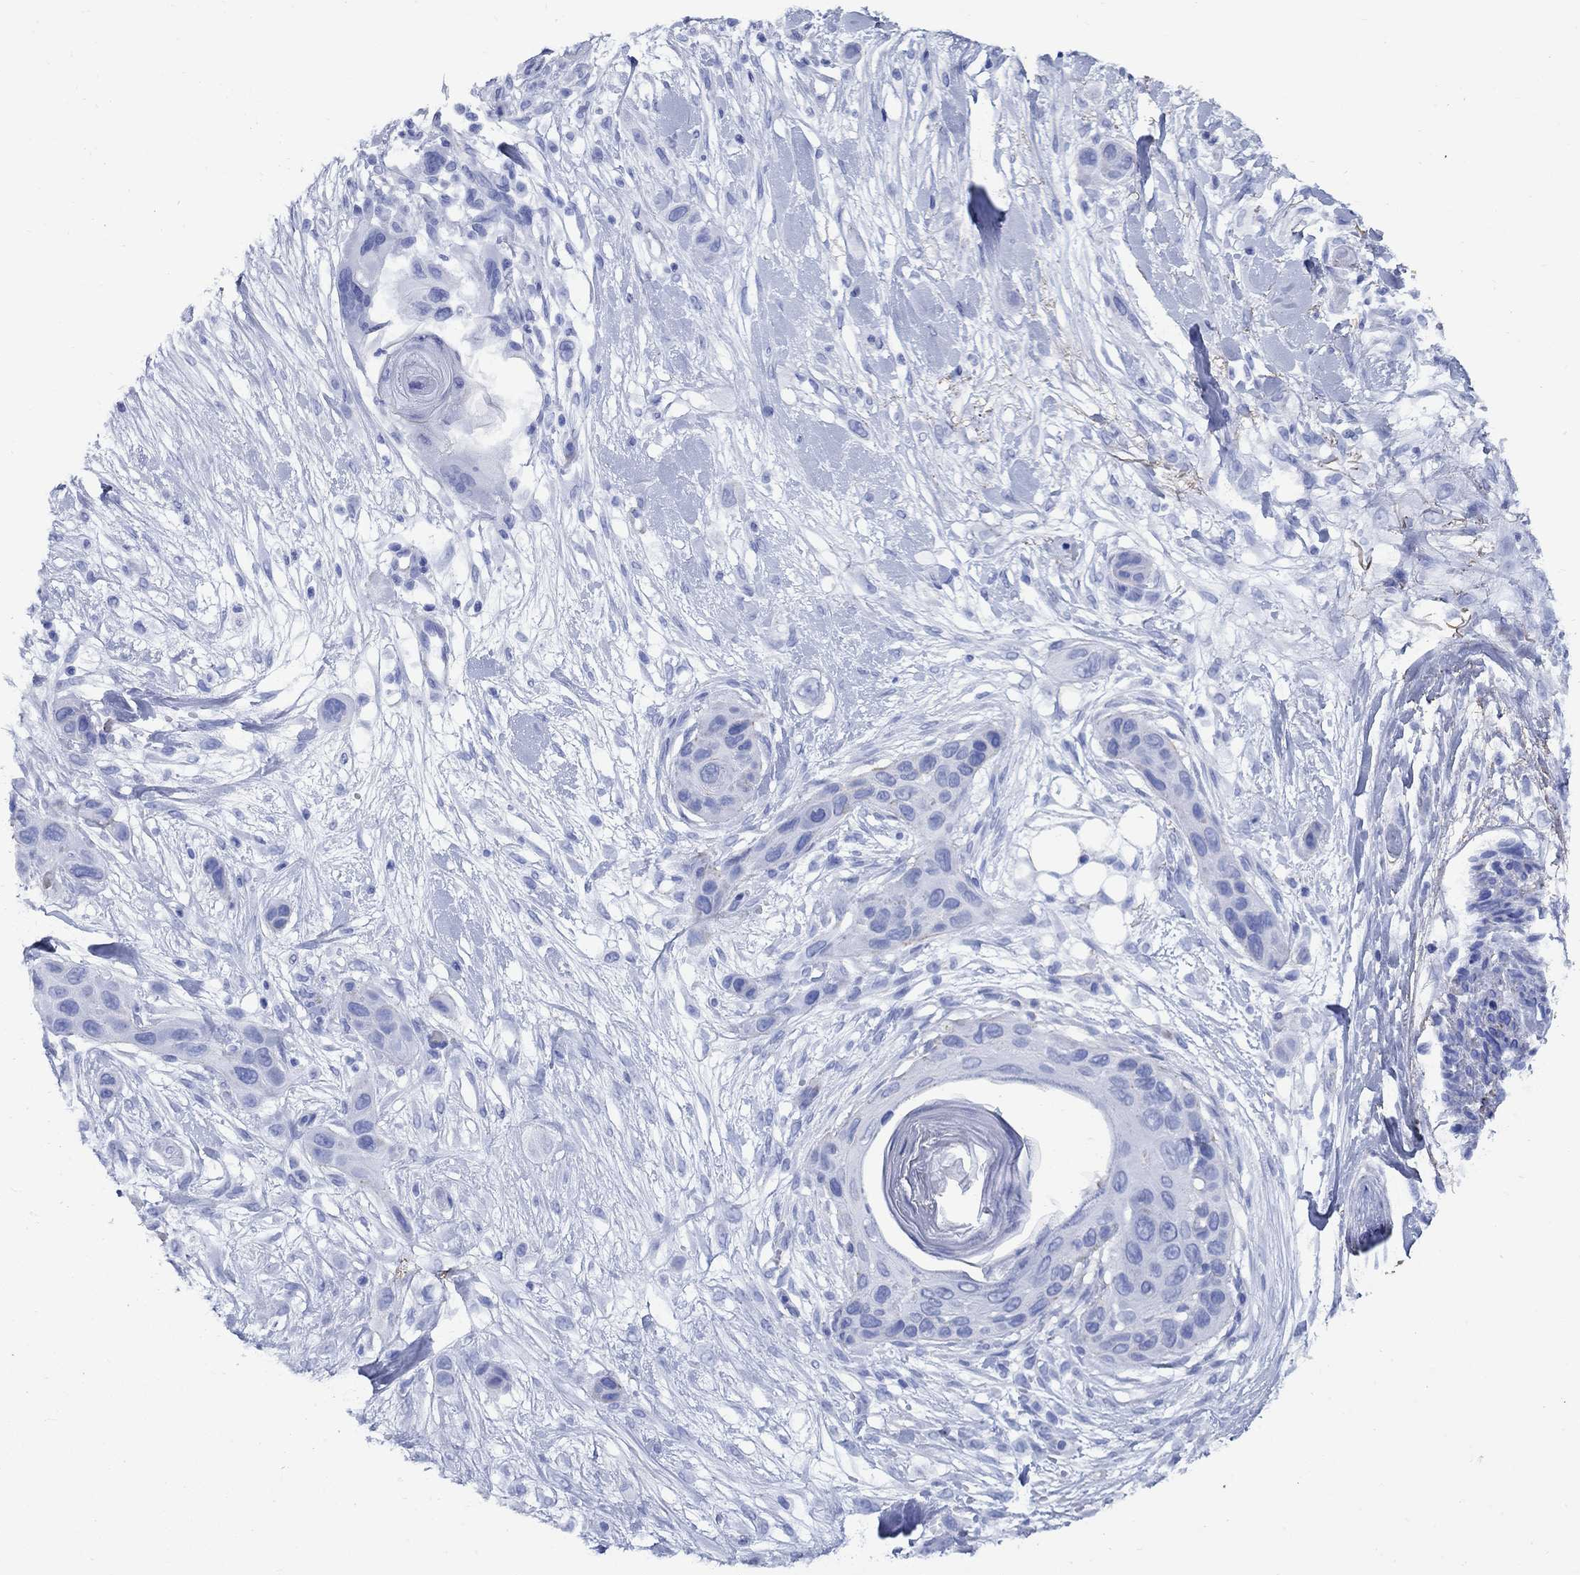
{"staining": {"intensity": "negative", "quantity": "none", "location": "none"}, "tissue": "skin cancer", "cell_type": "Tumor cells", "image_type": "cancer", "snomed": [{"axis": "morphology", "description": "Squamous cell carcinoma, NOS"}, {"axis": "topography", "description": "Skin"}], "caption": "IHC photomicrograph of neoplastic tissue: human squamous cell carcinoma (skin) stained with DAB (3,3'-diaminobenzidine) demonstrates no significant protein positivity in tumor cells.", "gene": "VTN", "patient": {"sex": "male", "age": 79}}